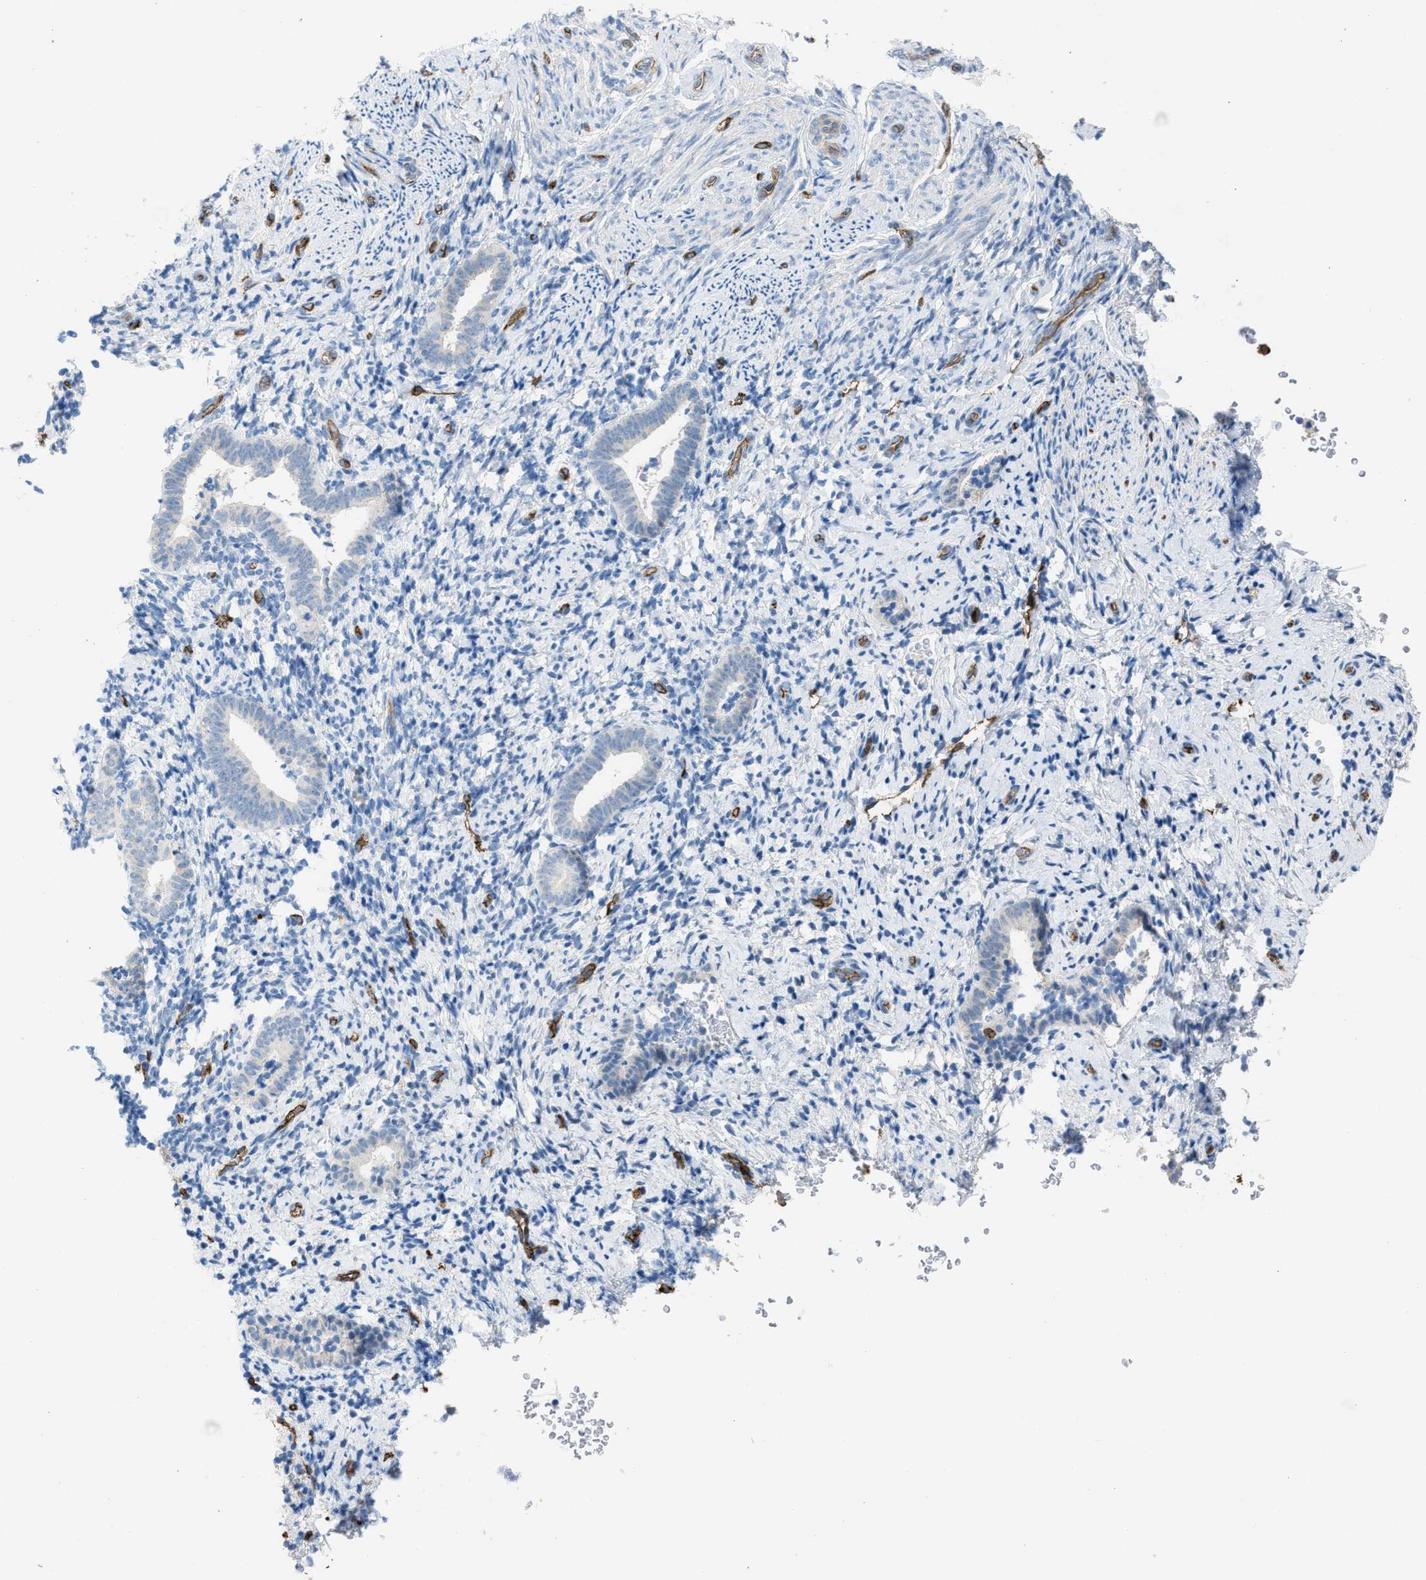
{"staining": {"intensity": "negative", "quantity": "none", "location": "none"}, "tissue": "endometrium", "cell_type": "Cells in endometrial stroma", "image_type": "normal", "snomed": [{"axis": "morphology", "description": "Normal tissue, NOS"}, {"axis": "topography", "description": "Endometrium"}], "caption": "This micrograph is of unremarkable endometrium stained with immunohistochemistry to label a protein in brown with the nuclei are counter-stained blue. There is no staining in cells in endometrial stroma.", "gene": "DYSF", "patient": {"sex": "female", "age": 51}}